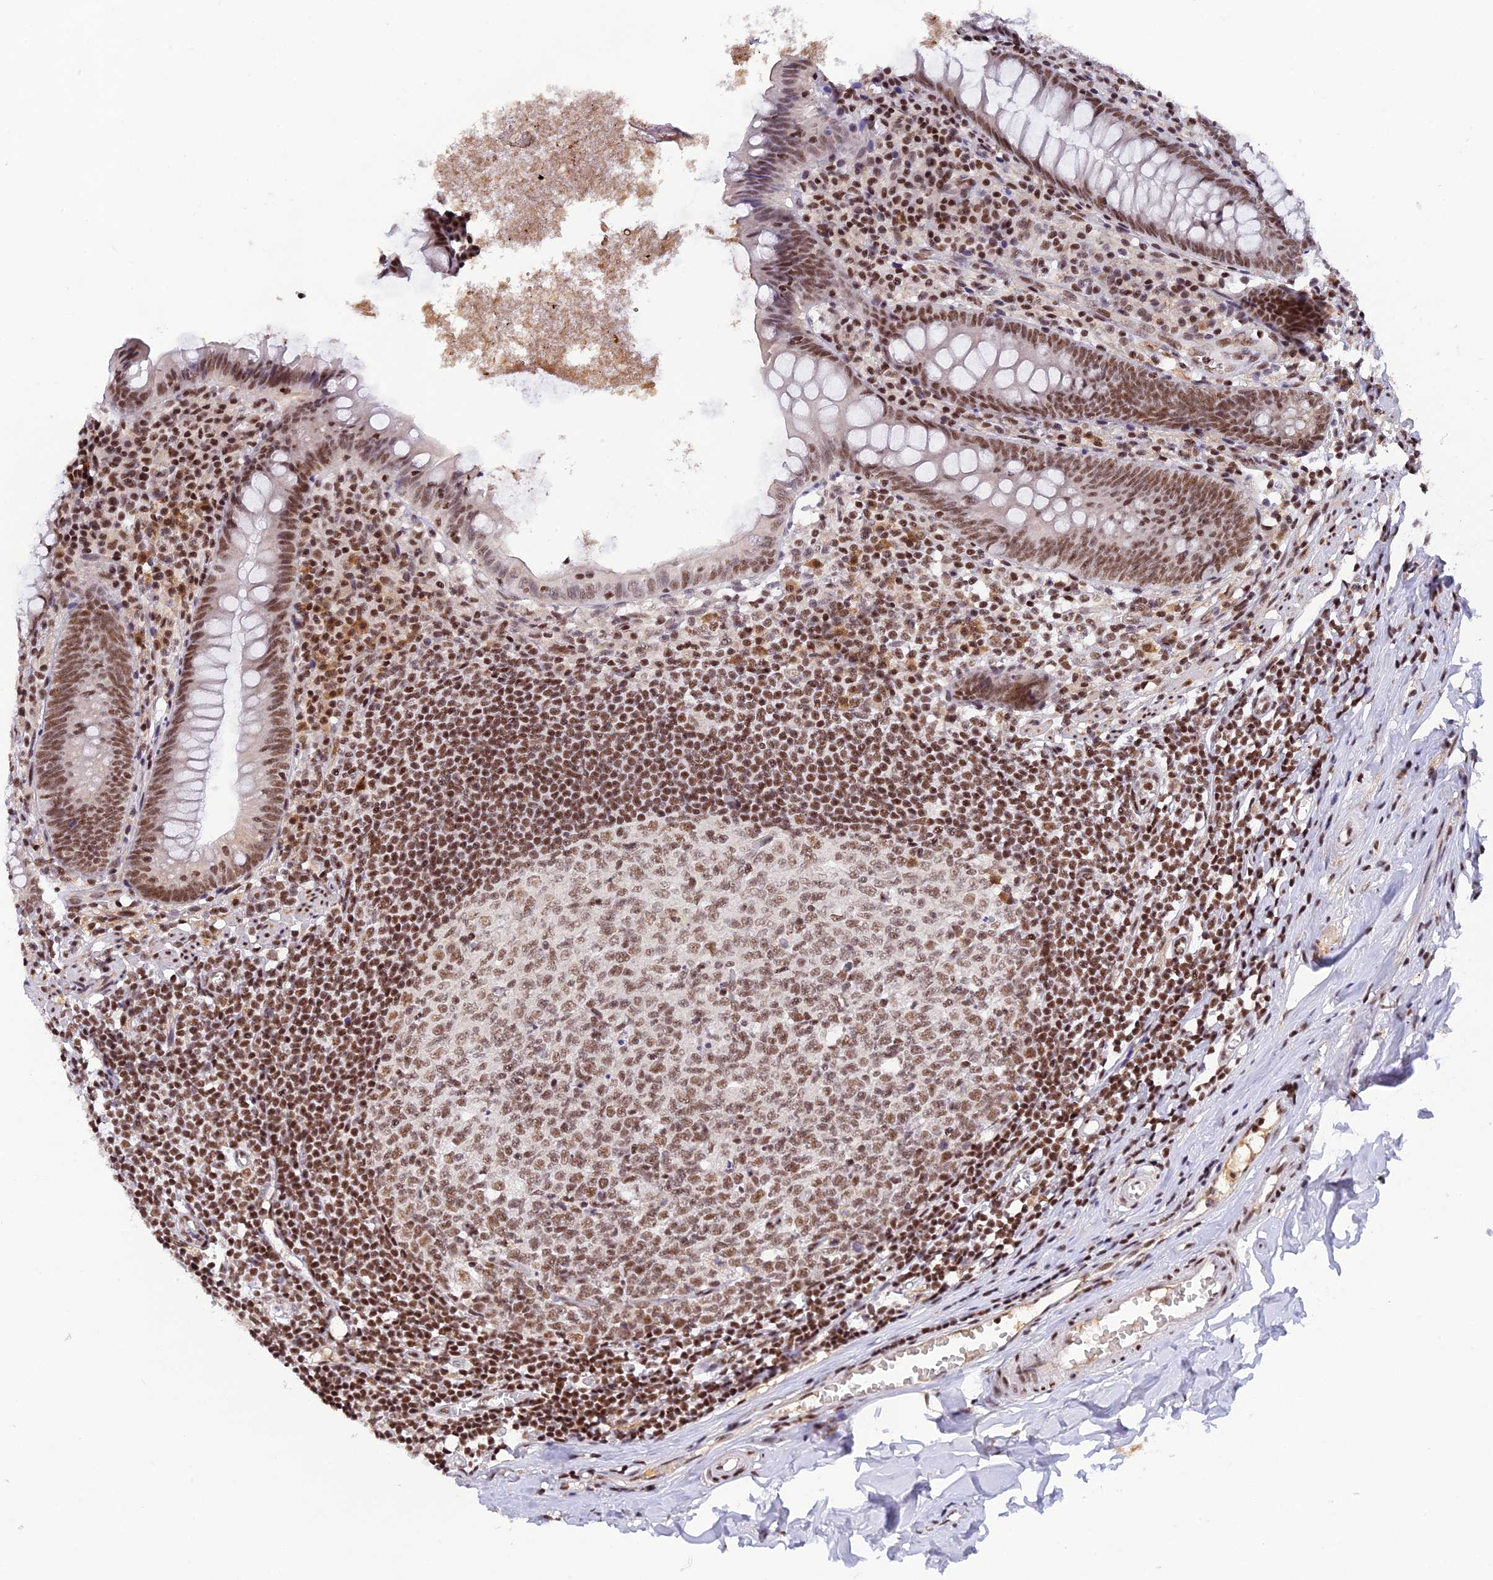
{"staining": {"intensity": "moderate", "quantity": ">75%", "location": "nuclear"}, "tissue": "appendix", "cell_type": "Glandular cells", "image_type": "normal", "snomed": [{"axis": "morphology", "description": "Normal tissue, NOS"}, {"axis": "topography", "description": "Appendix"}], "caption": "Immunohistochemistry (IHC) image of normal appendix: appendix stained using immunohistochemistry (IHC) exhibits medium levels of moderate protein expression localized specifically in the nuclear of glandular cells, appearing as a nuclear brown color.", "gene": "THAP11", "patient": {"sex": "female", "age": 51}}